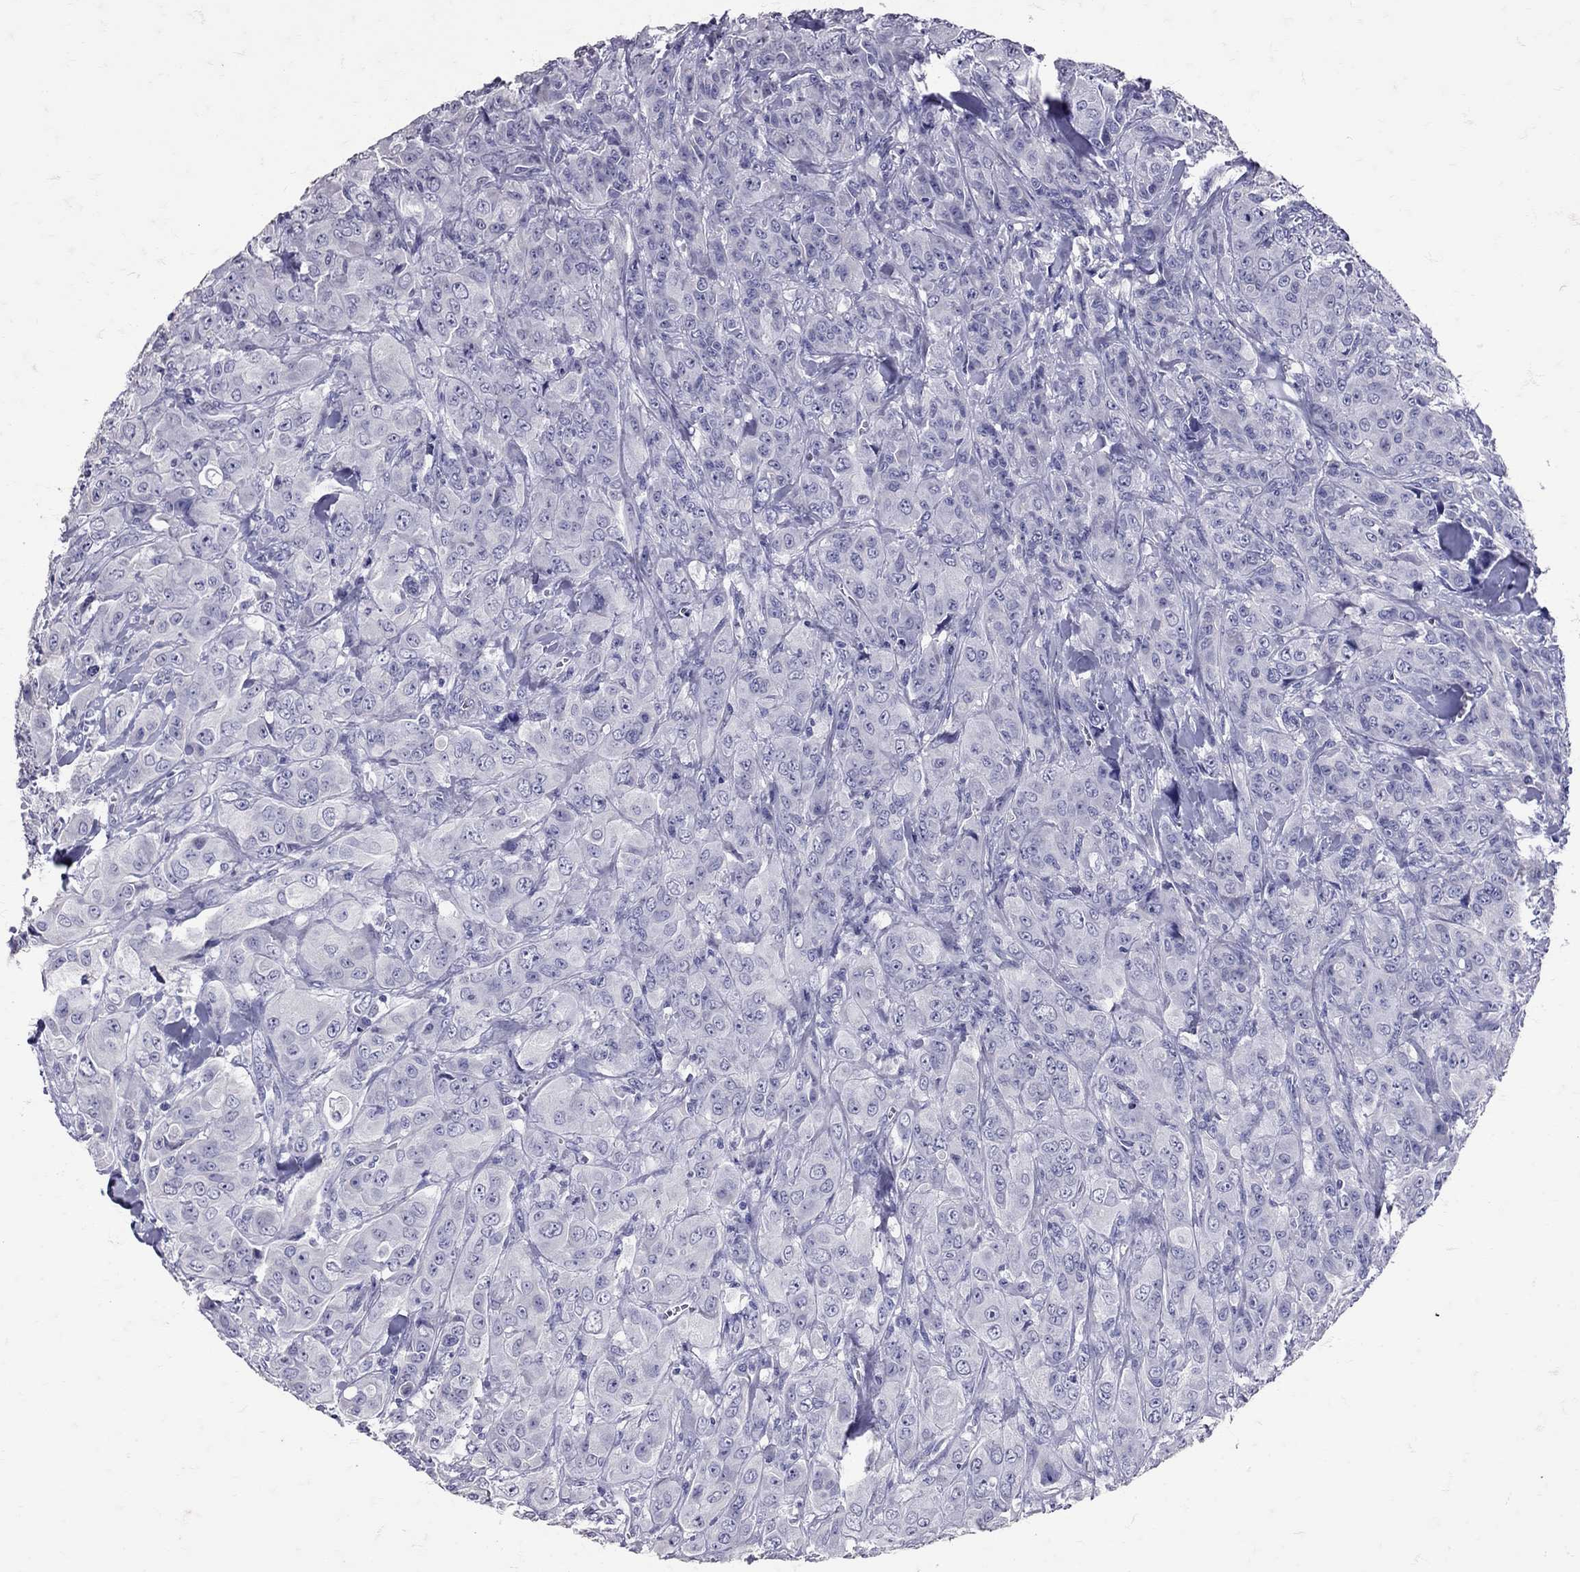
{"staining": {"intensity": "negative", "quantity": "none", "location": "none"}, "tissue": "breast cancer", "cell_type": "Tumor cells", "image_type": "cancer", "snomed": [{"axis": "morphology", "description": "Duct carcinoma"}, {"axis": "topography", "description": "Breast"}], "caption": "Tumor cells show no significant expression in intraductal carcinoma (breast). (DAB (3,3'-diaminobenzidine) immunohistochemistry (IHC) visualized using brightfield microscopy, high magnification).", "gene": "SST", "patient": {"sex": "female", "age": 43}}